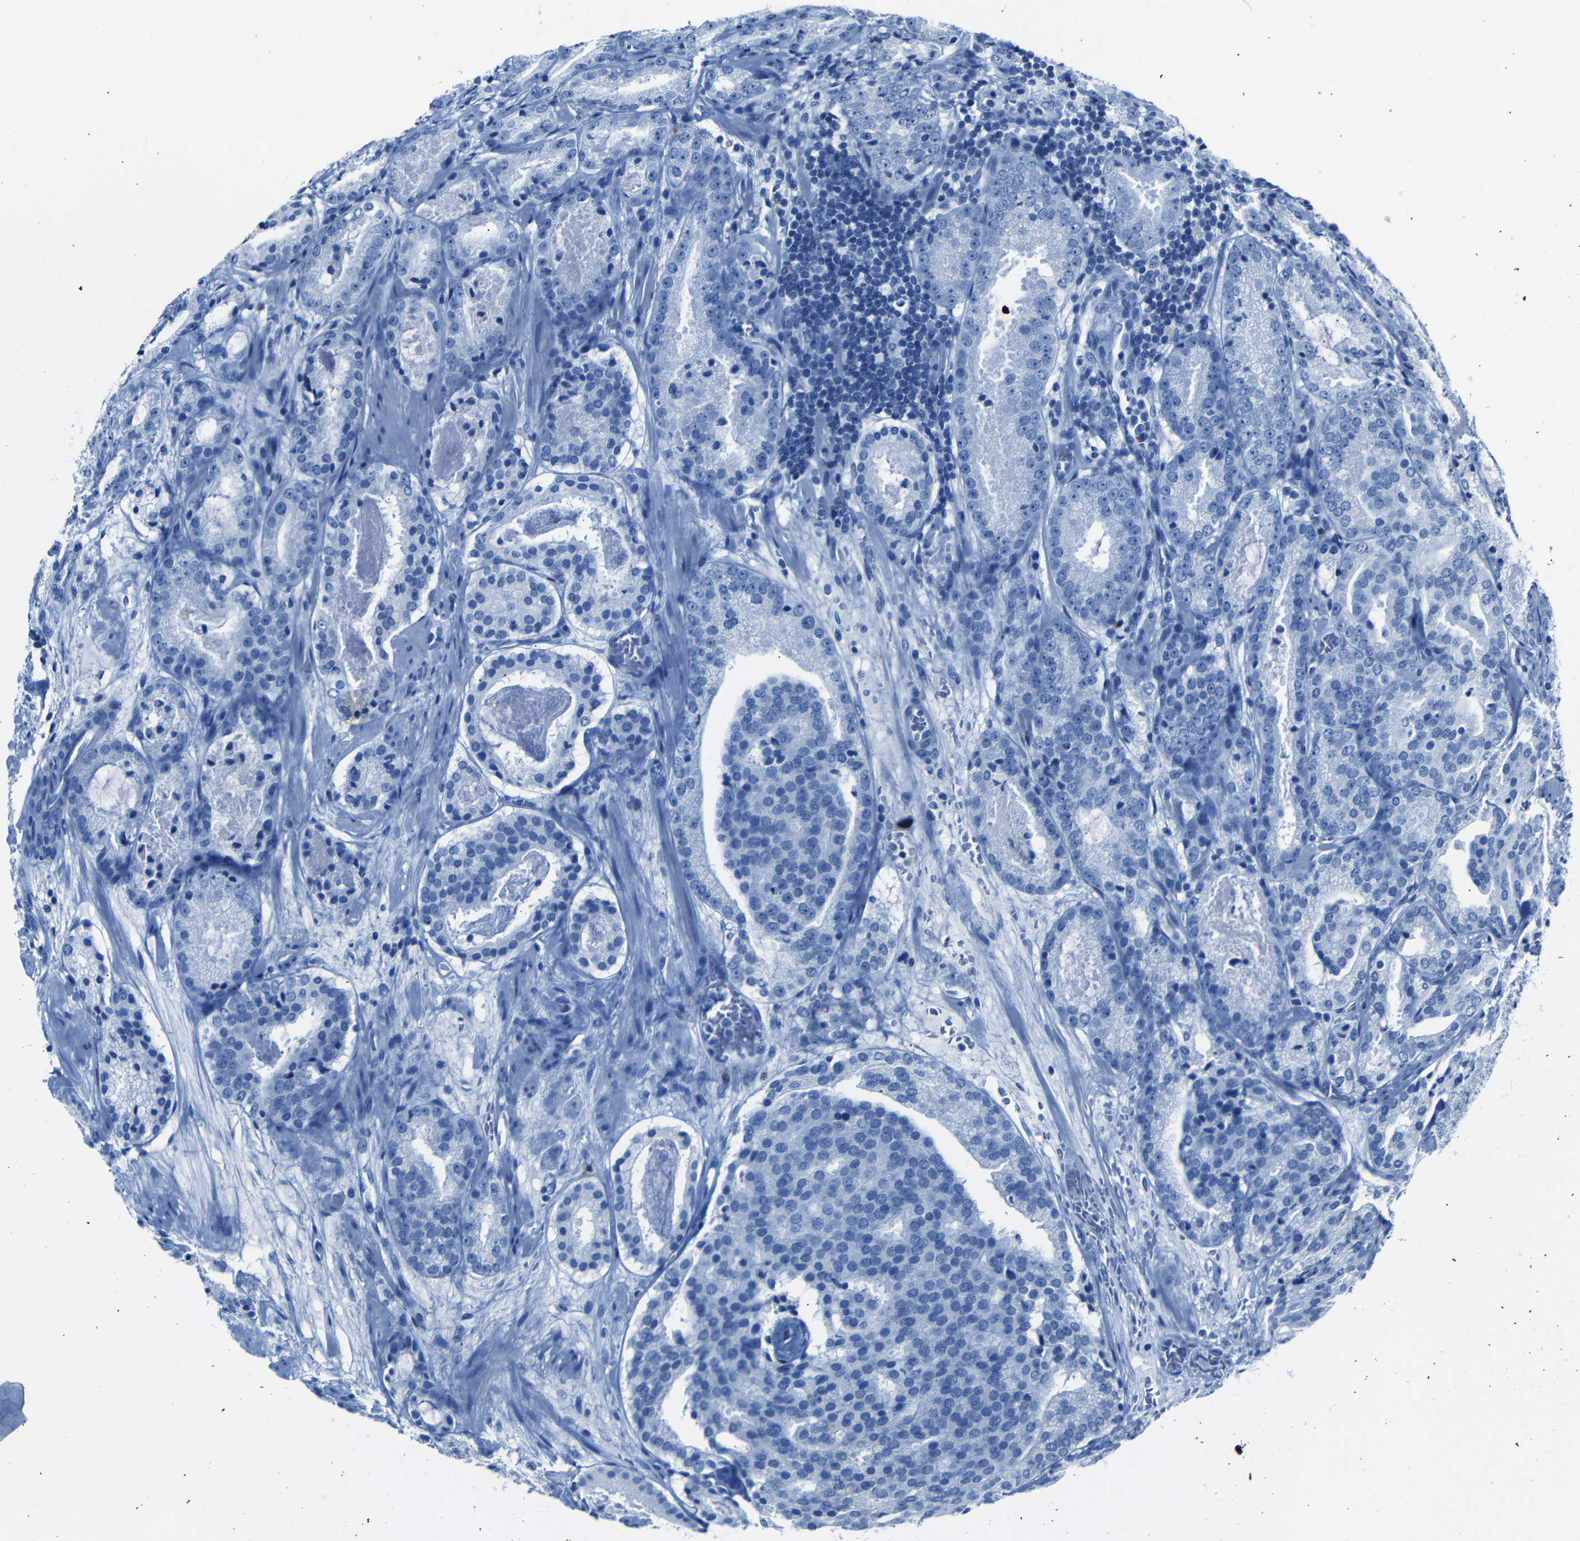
{"staining": {"intensity": "negative", "quantity": "none", "location": "none"}, "tissue": "prostate cancer", "cell_type": "Tumor cells", "image_type": "cancer", "snomed": [{"axis": "morphology", "description": "Adenocarcinoma, Low grade"}, {"axis": "topography", "description": "Prostate"}], "caption": "An immunohistochemistry (IHC) photomicrograph of prostate cancer (low-grade adenocarcinoma) is shown. There is no staining in tumor cells of prostate cancer (low-grade adenocarcinoma). Nuclei are stained in blue.", "gene": "CLDN11", "patient": {"sex": "male", "age": 69}}